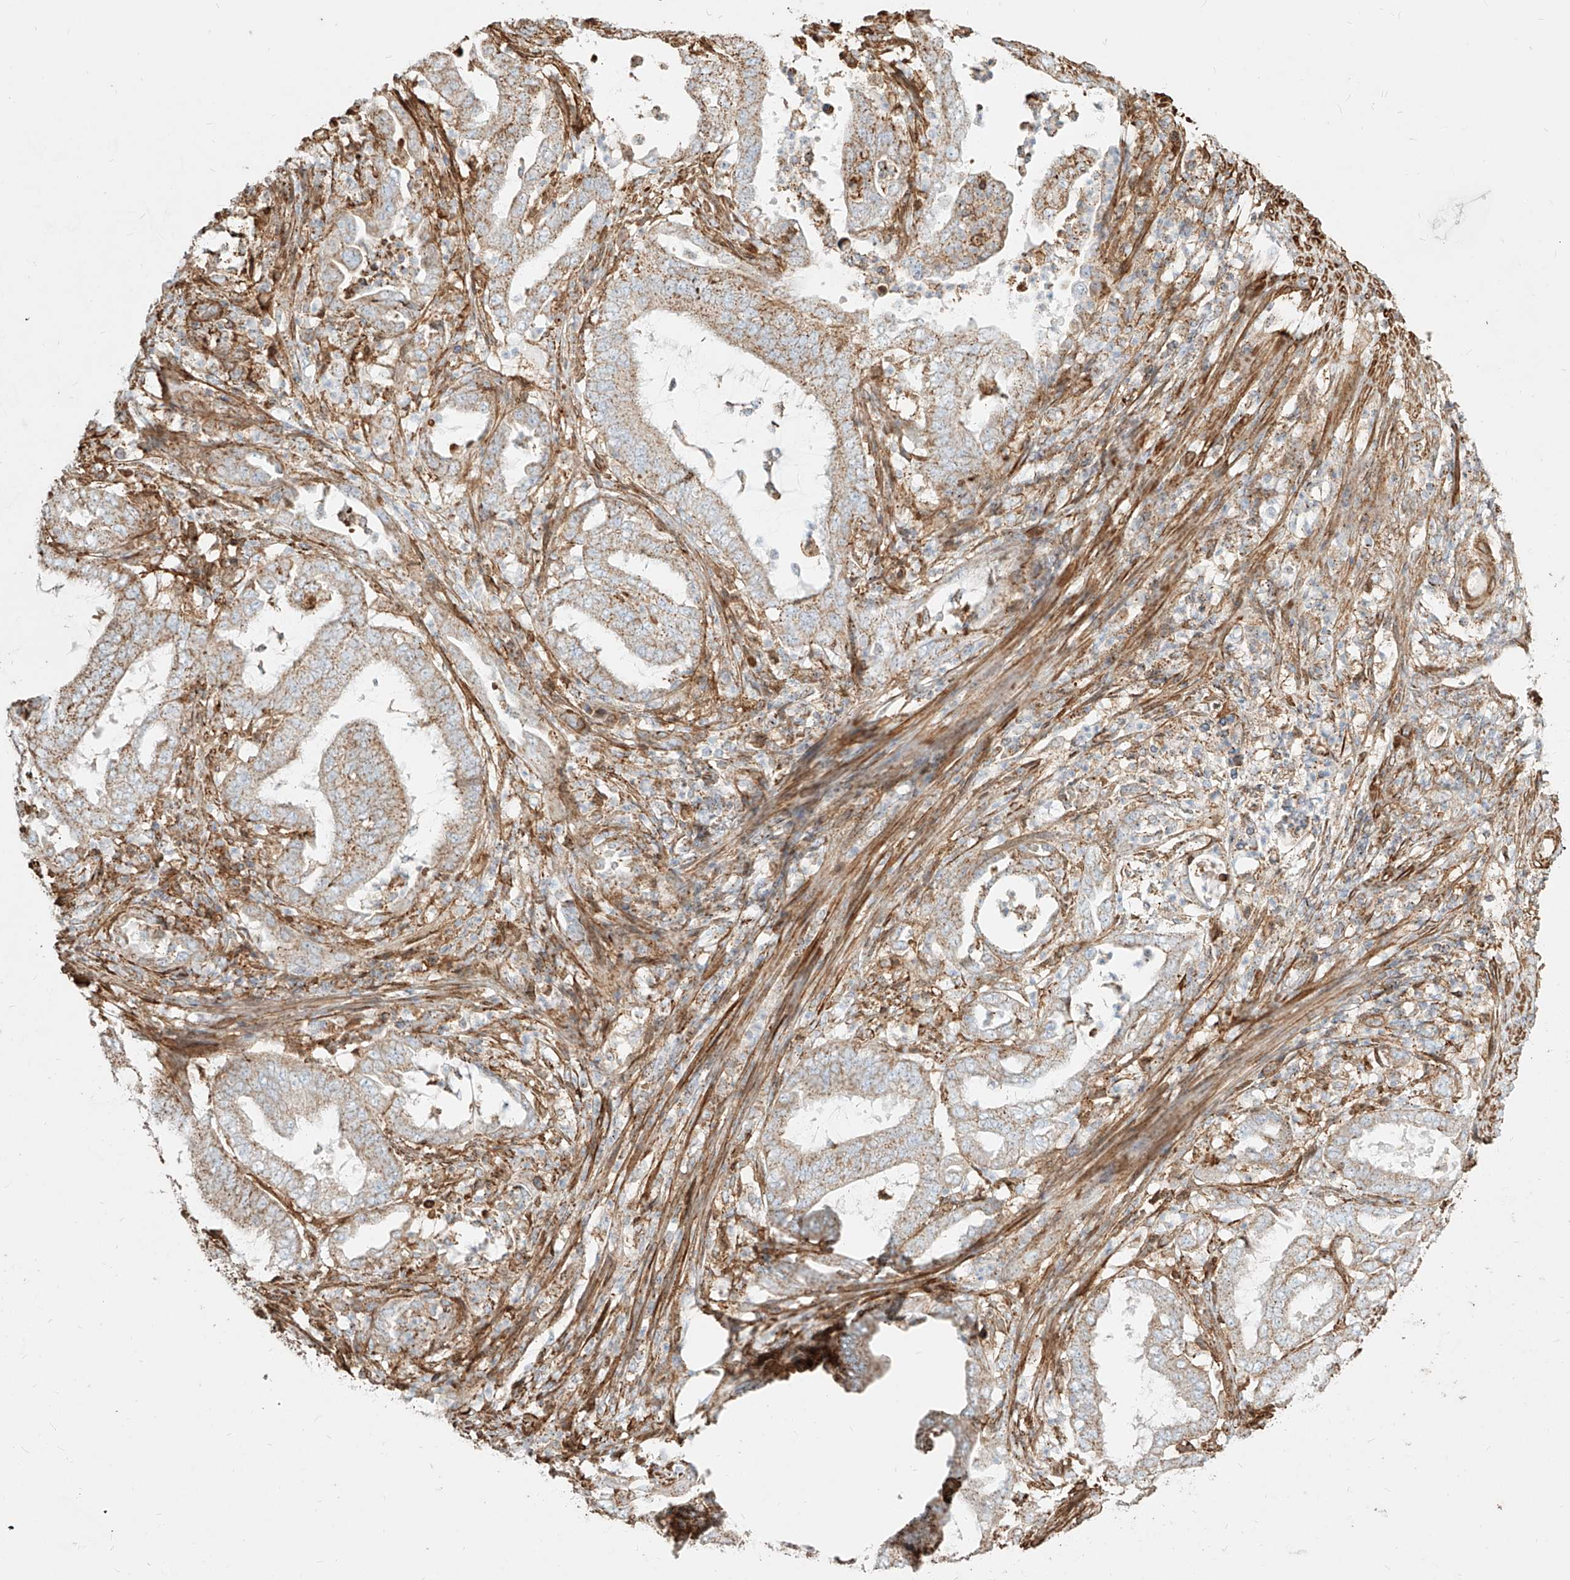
{"staining": {"intensity": "weak", "quantity": "25%-75%", "location": "cytoplasmic/membranous"}, "tissue": "endometrial cancer", "cell_type": "Tumor cells", "image_type": "cancer", "snomed": [{"axis": "morphology", "description": "Adenocarcinoma, NOS"}, {"axis": "topography", "description": "Endometrium"}], "caption": "Immunohistochemistry of human endometrial cancer (adenocarcinoma) exhibits low levels of weak cytoplasmic/membranous positivity in about 25%-75% of tumor cells.", "gene": "MTX2", "patient": {"sex": "female", "age": 51}}